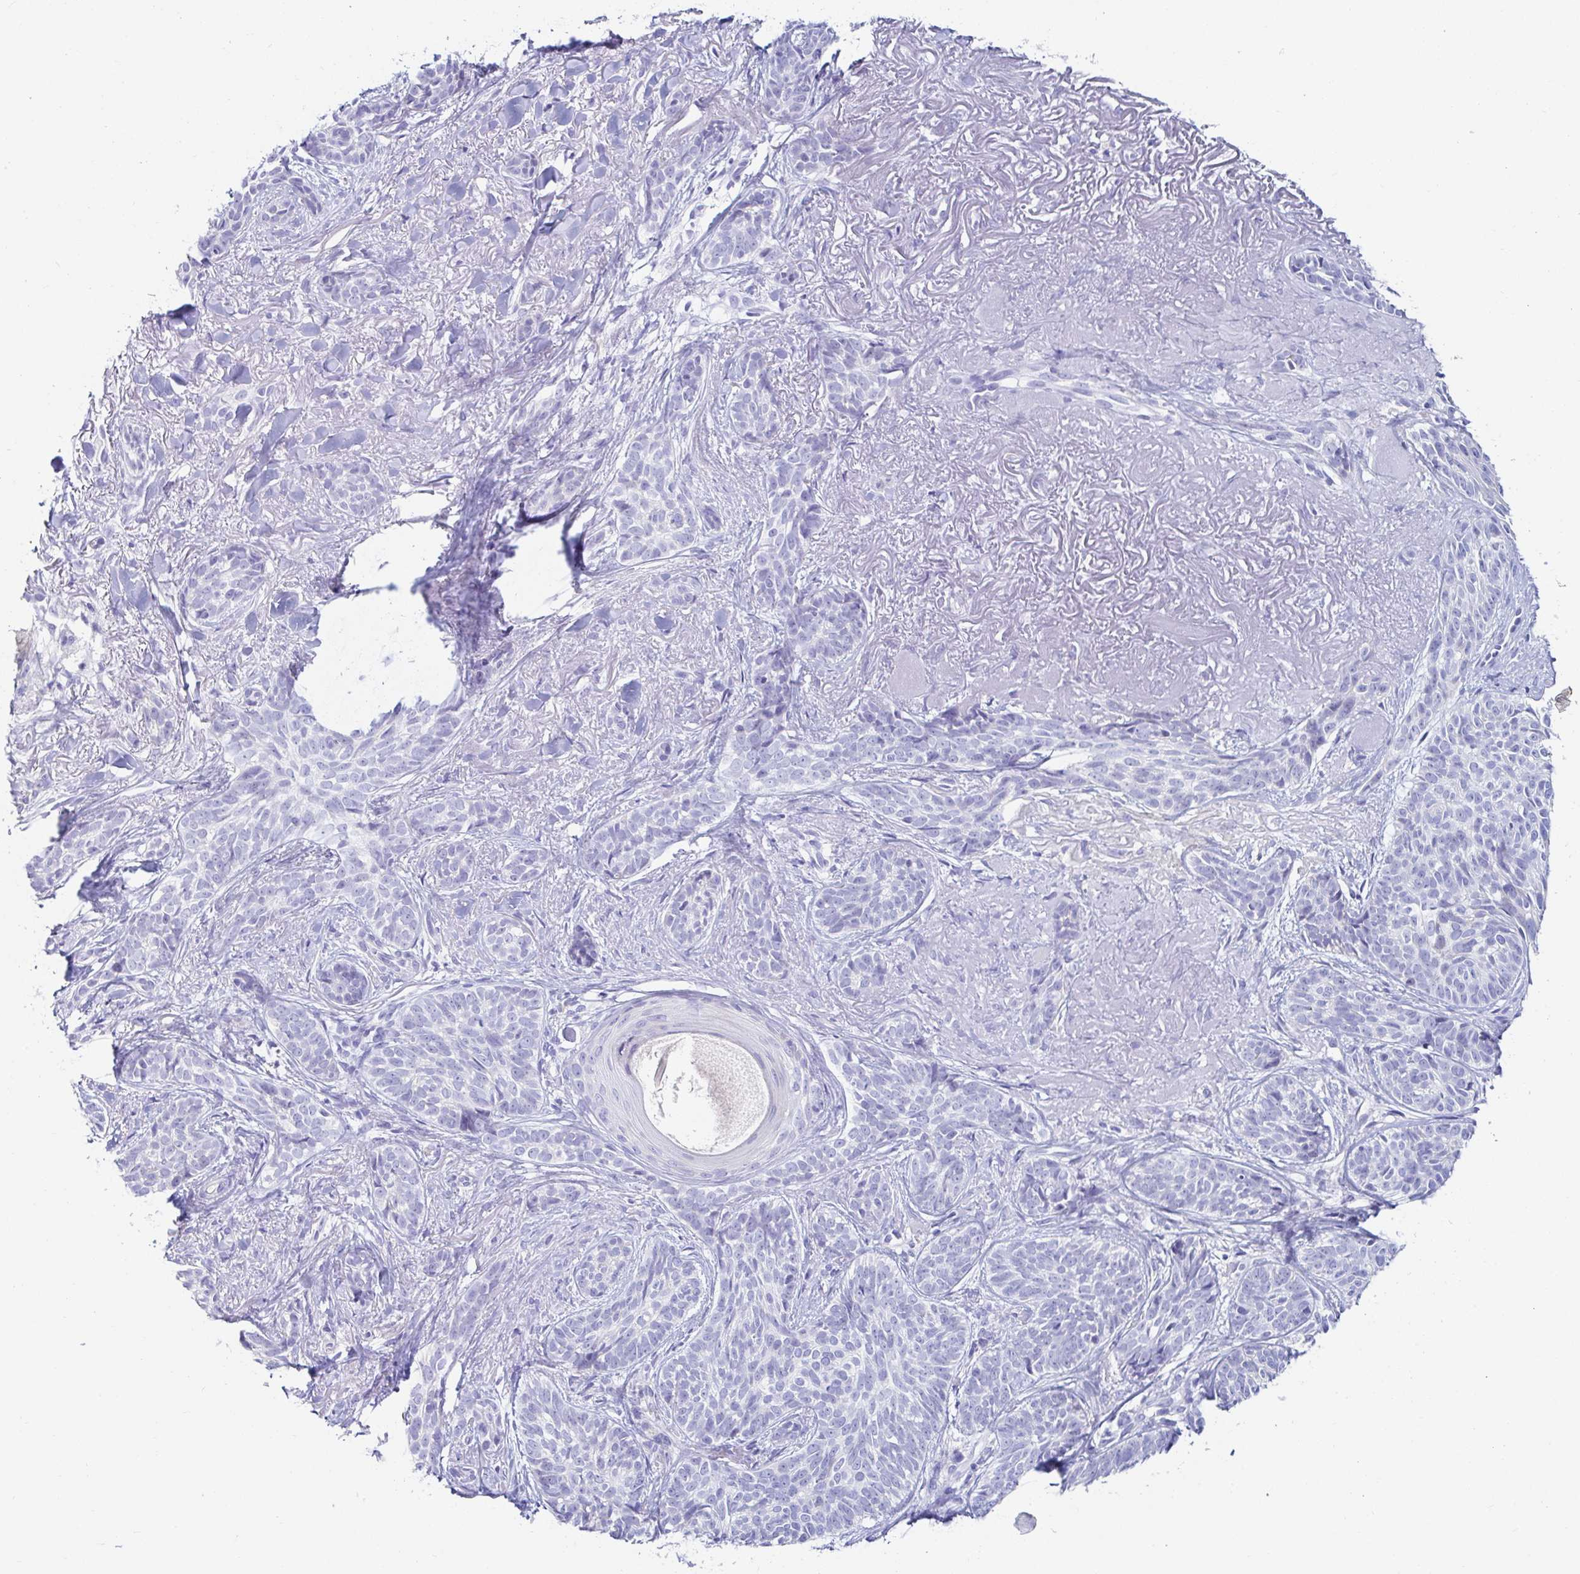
{"staining": {"intensity": "negative", "quantity": "none", "location": "none"}, "tissue": "skin cancer", "cell_type": "Tumor cells", "image_type": "cancer", "snomed": [{"axis": "morphology", "description": "Basal cell carcinoma"}, {"axis": "morphology", "description": "BCC, high aggressive"}, {"axis": "topography", "description": "Skin"}], "caption": "The IHC image has no significant staining in tumor cells of skin basal cell carcinoma tissue.", "gene": "C4orf17", "patient": {"sex": "female", "age": 79}}